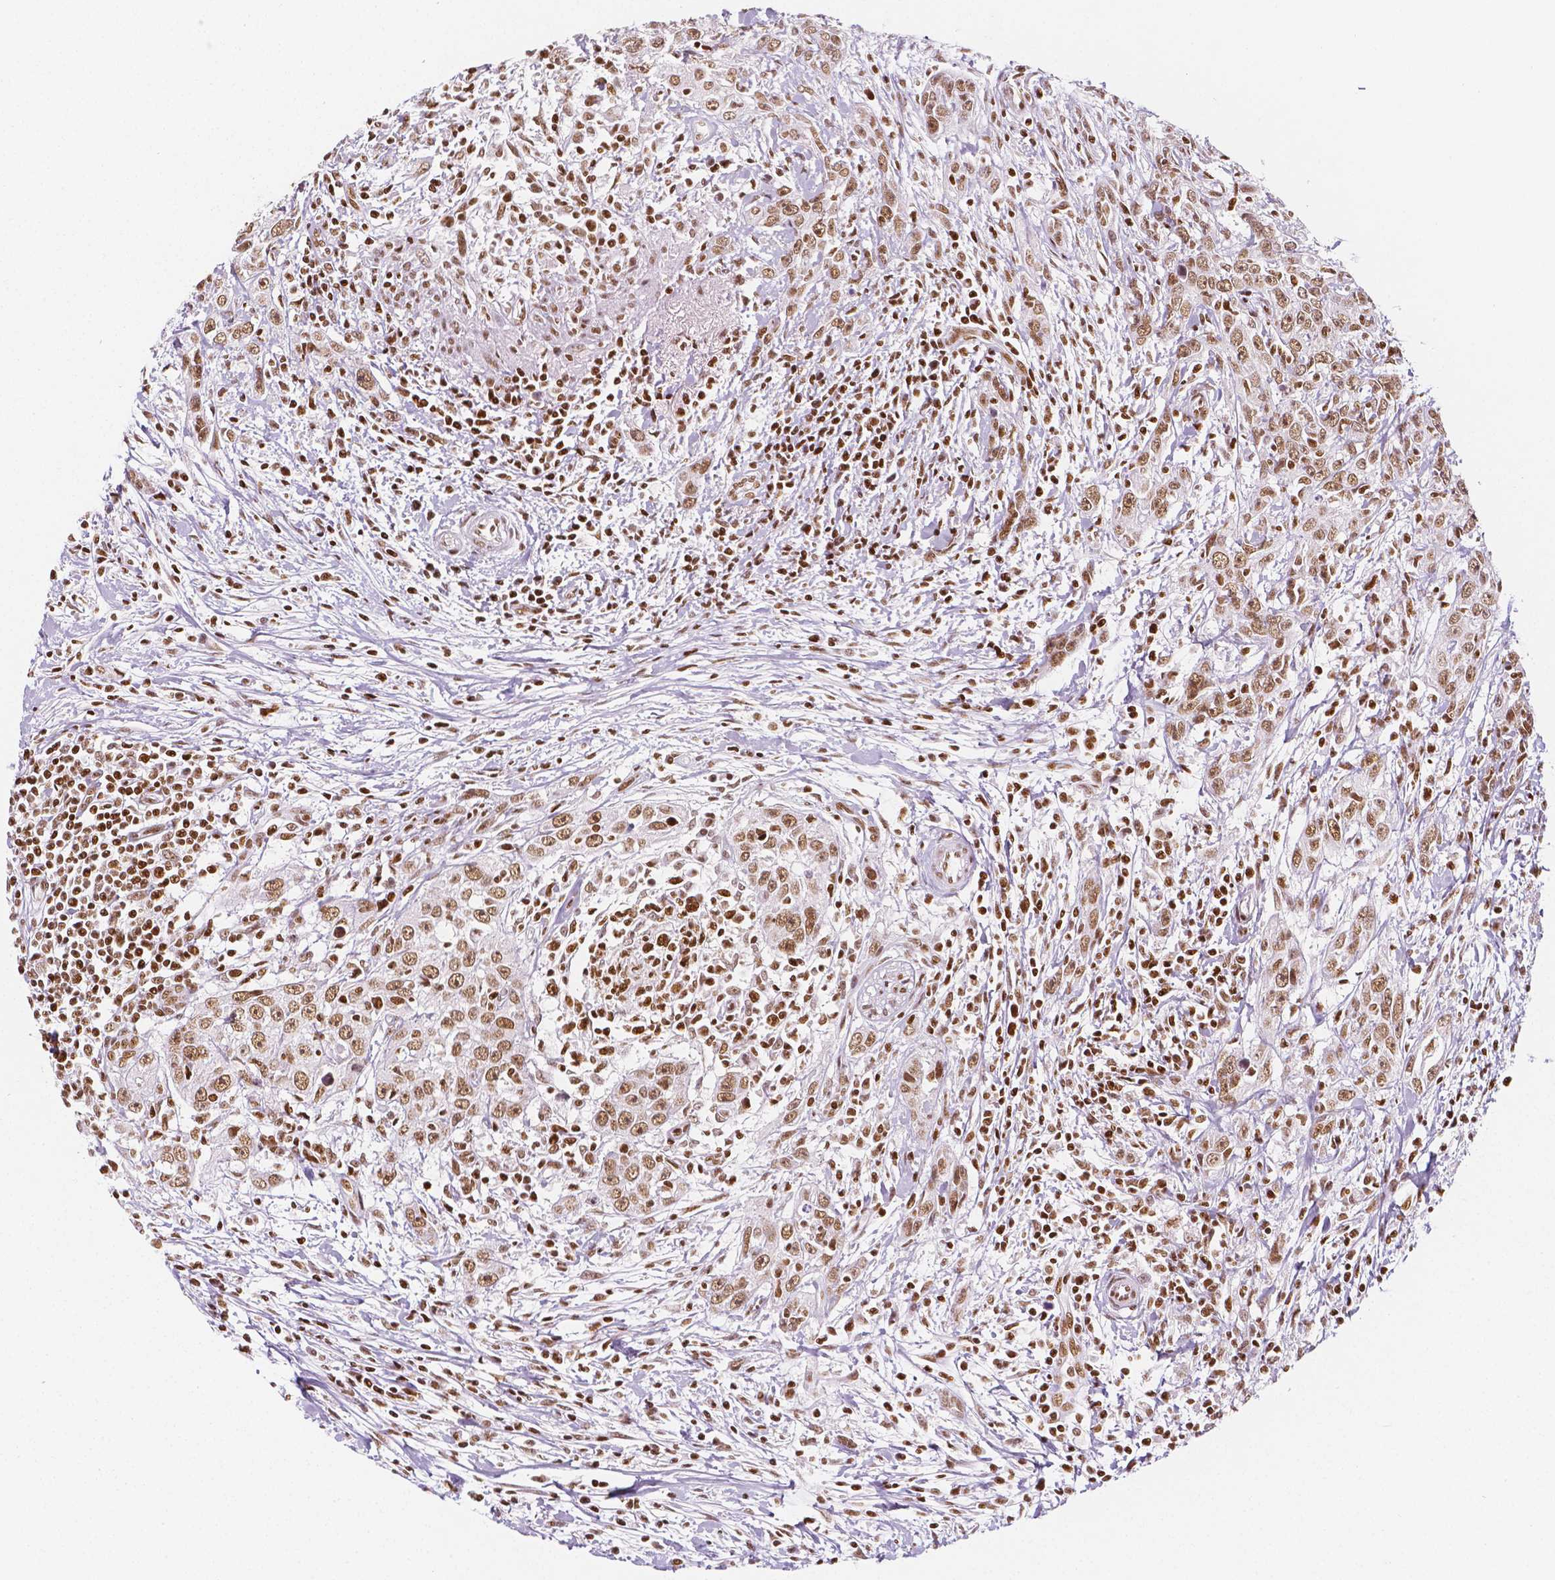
{"staining": {"intensity": "moderate", "quantity": ">75%", "location": "nuclear"}, "tissue": "urothelial cancer", "cell_type": "Tumor cells", "image_type": "cancer", "snomed": [{"axis": "morphology", "description": "Urothelial carcinoma, High grade"}, {"axis": "topography", "description": "Urinary bladder"}], "caption": "This is an image of immunohistochemistry staining of urothelial cancer, which shows moderate staining in the nuclear of tumor cells.", "gene": "HDAC1", "patient": {"sex": "male", "age": 83}}